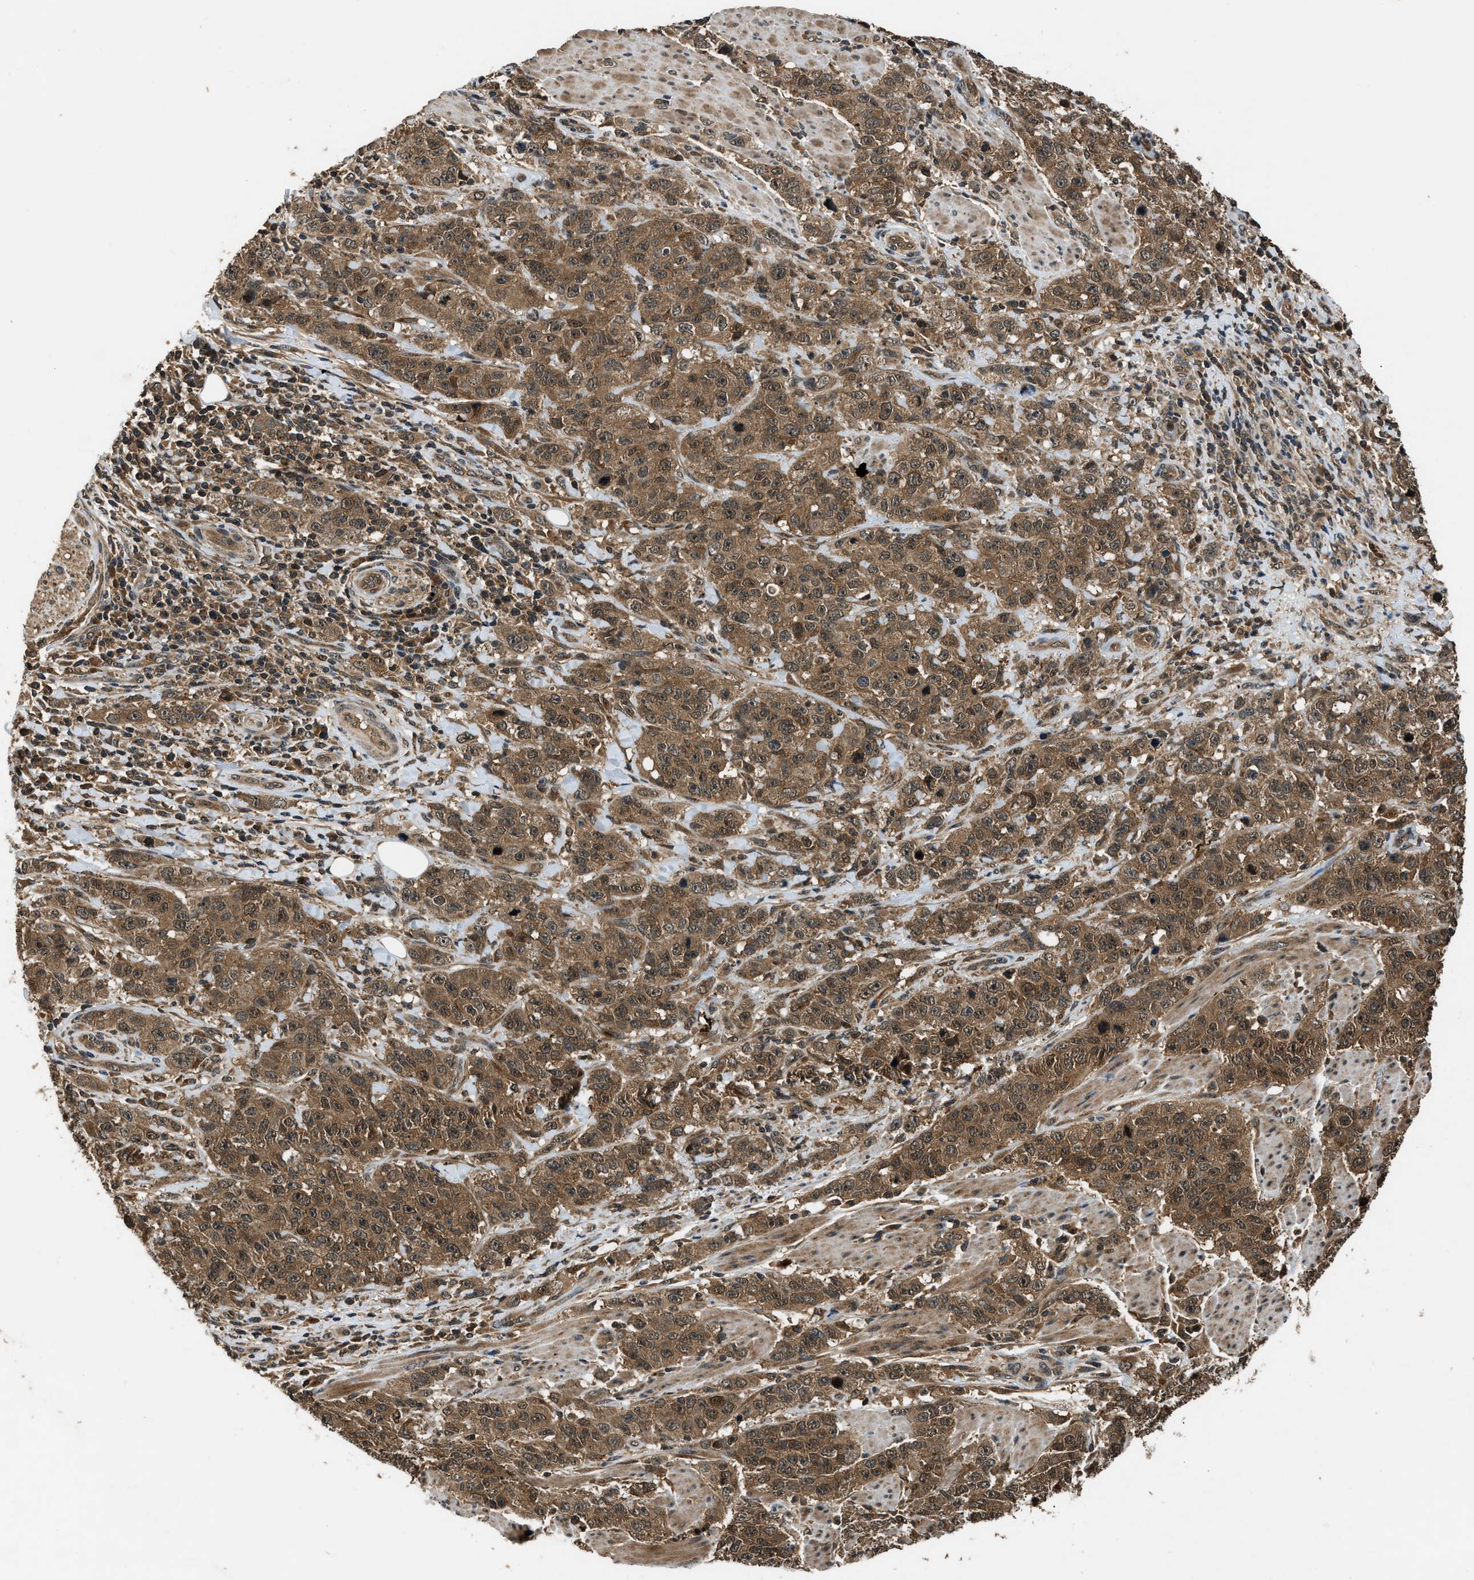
{"staining": {"intensity": "moderate", "quantity": ">75%", "location": "cytoplasmic/membranous"}, "tissue": "stomach cancer", "cell_type": "Tumor cells", "image_type": "cancer", "snomed": [{"axis": "morphology", "description": "Adenocarcinoma, NOS"}, {"axis": "topography", "description": "Stomach"}], "caption": "Moderate cytoplasmic/membranous protein positivity is seen in about >75% of tumor cells in adenocarcinoma (stomach).", "gene": "RPS6KB1", "patient": {"sex": "male", "age": 48}}